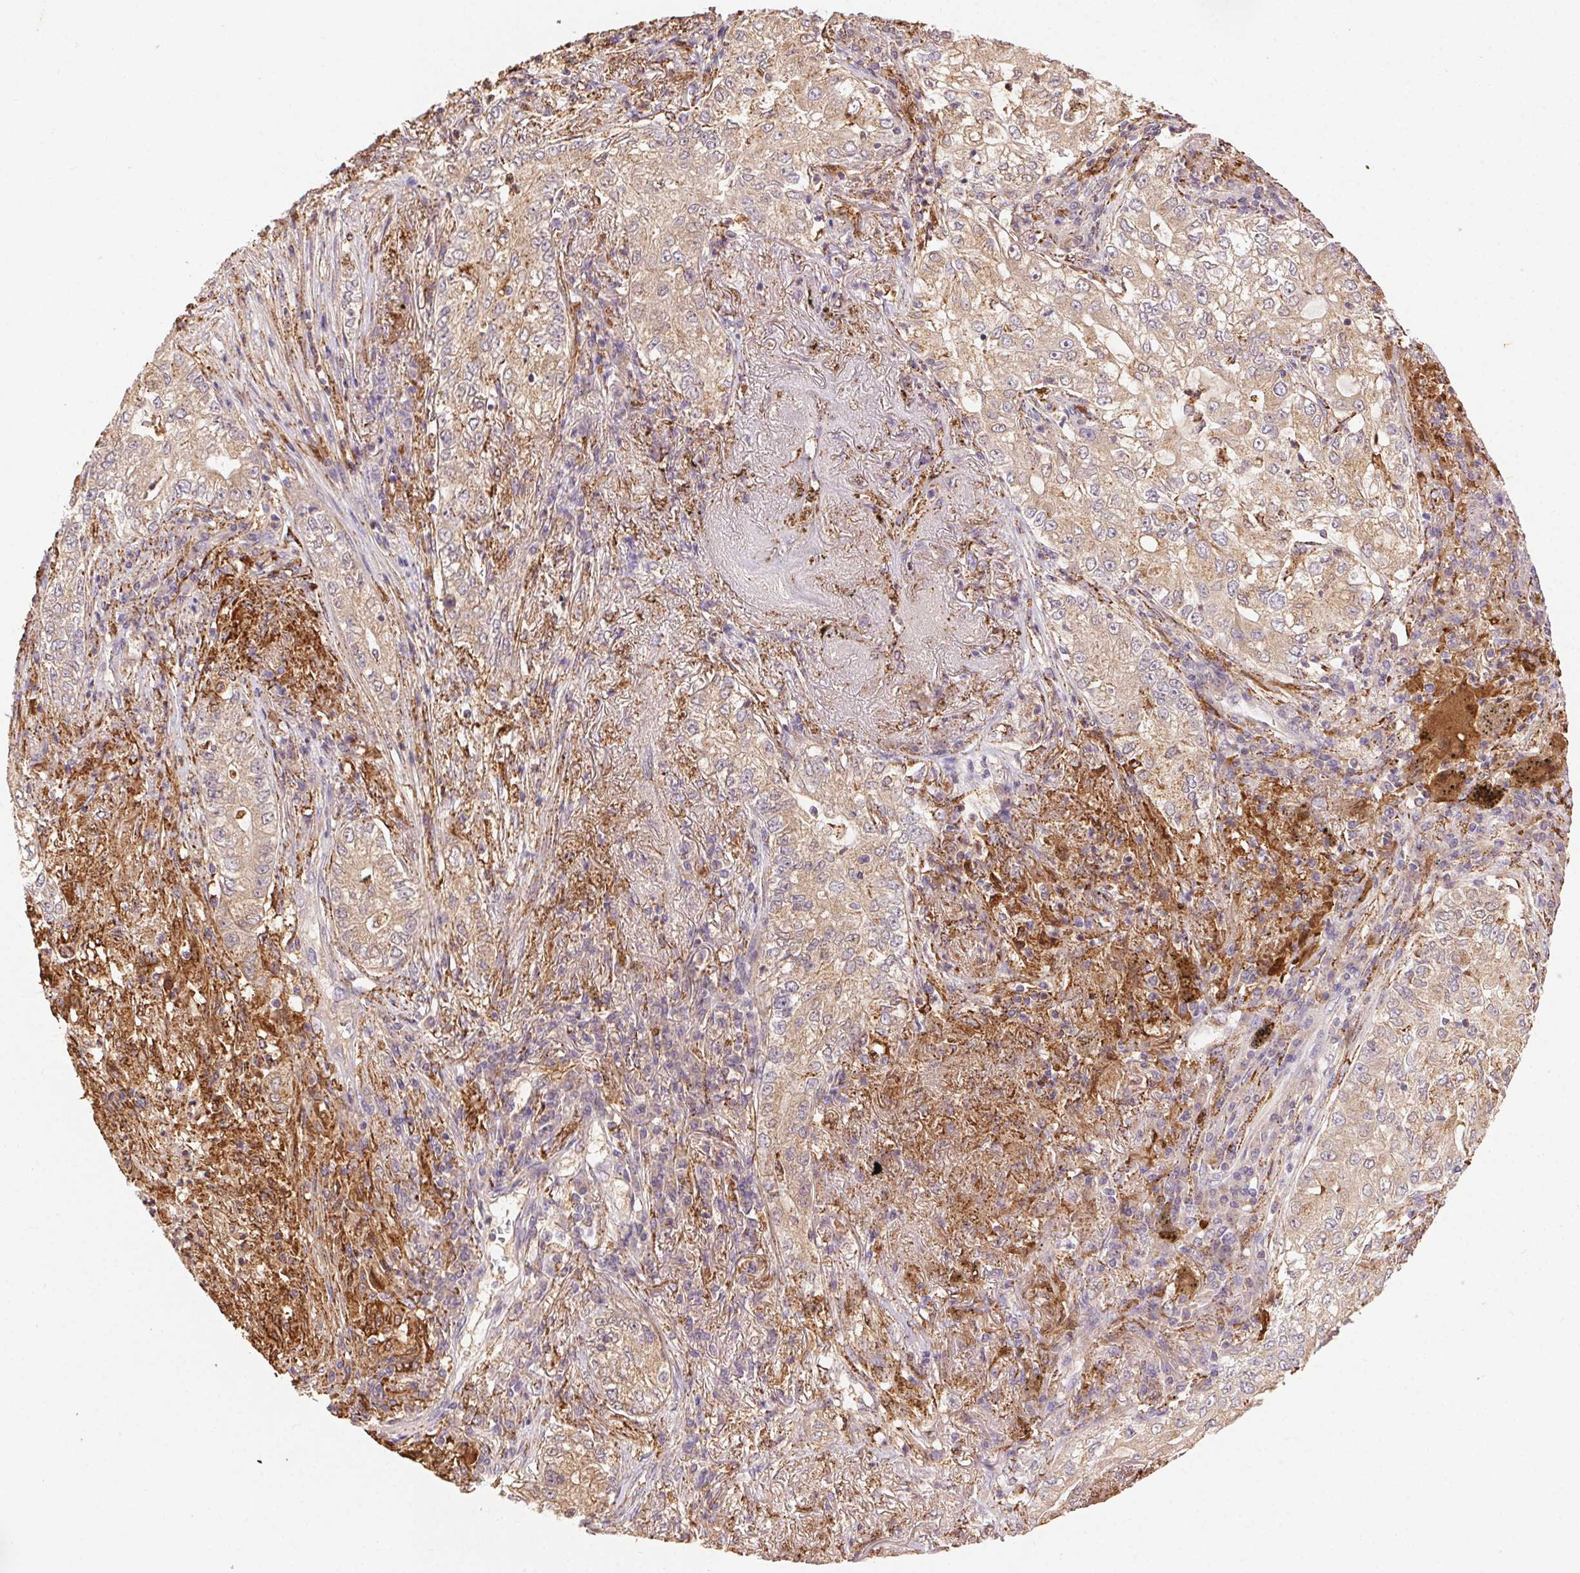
{"staining": {"intensity": "weak", "quantity": ">75%", "location": "cytoplasmic/membranous"}, "tissue": "lung cancer", "cell_type": "Tumor cells", "image_type": "cancer", "snomed": [{"axis": "morphology", "description": "Adenocarcinoma, NOS"}, {"axis": "topography", "description": "Lung"}], "caption": "Protein expression analysis of lung cancer exhibits weak cytoplasmic/membranous expression in about >75% of tumor cells.", "gene": "FNBP1L", "patient": {"sex": "female", "age": 73}}